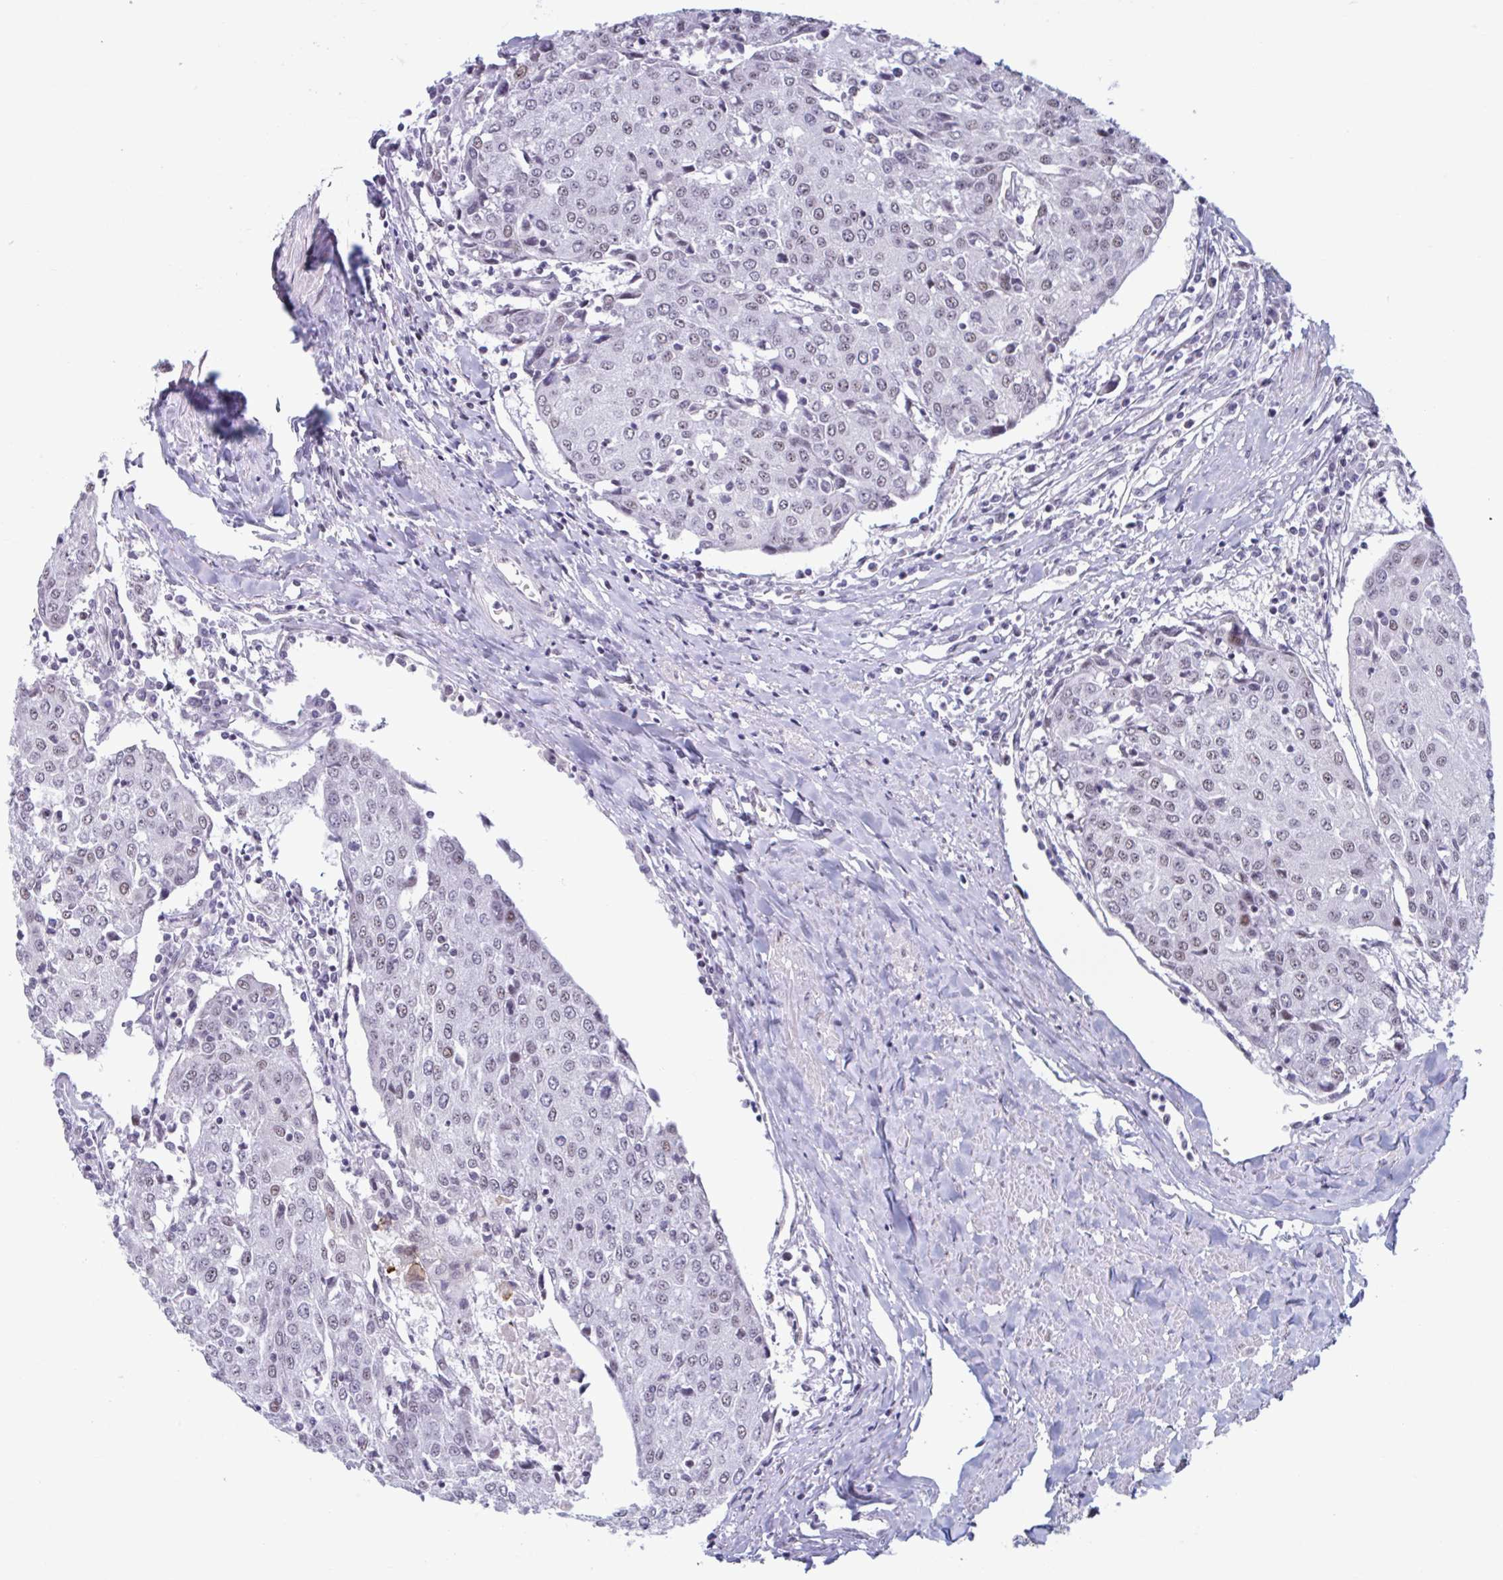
{"staining": {"intensity": "weak", "quantity": "25%-75%", "location": "nuclear"}, "tissue": "urothelial cancer", "cell_type": "Tumor cells", "image_type": "cancer", "snomed": [{"axis": "morphology", "description": "Urothelial carcinoma, High grade"}, {"axis": "topography", "description": "Urinary bladder"}], "caption": "High-grade urothelial carcinoma stained with a brown dye reveals weak nuclear positive positivity in approximately 25%-75% of tumor cells.", "gene": "HSD17B6", "patient": {"sex": "female", "age": 85}}